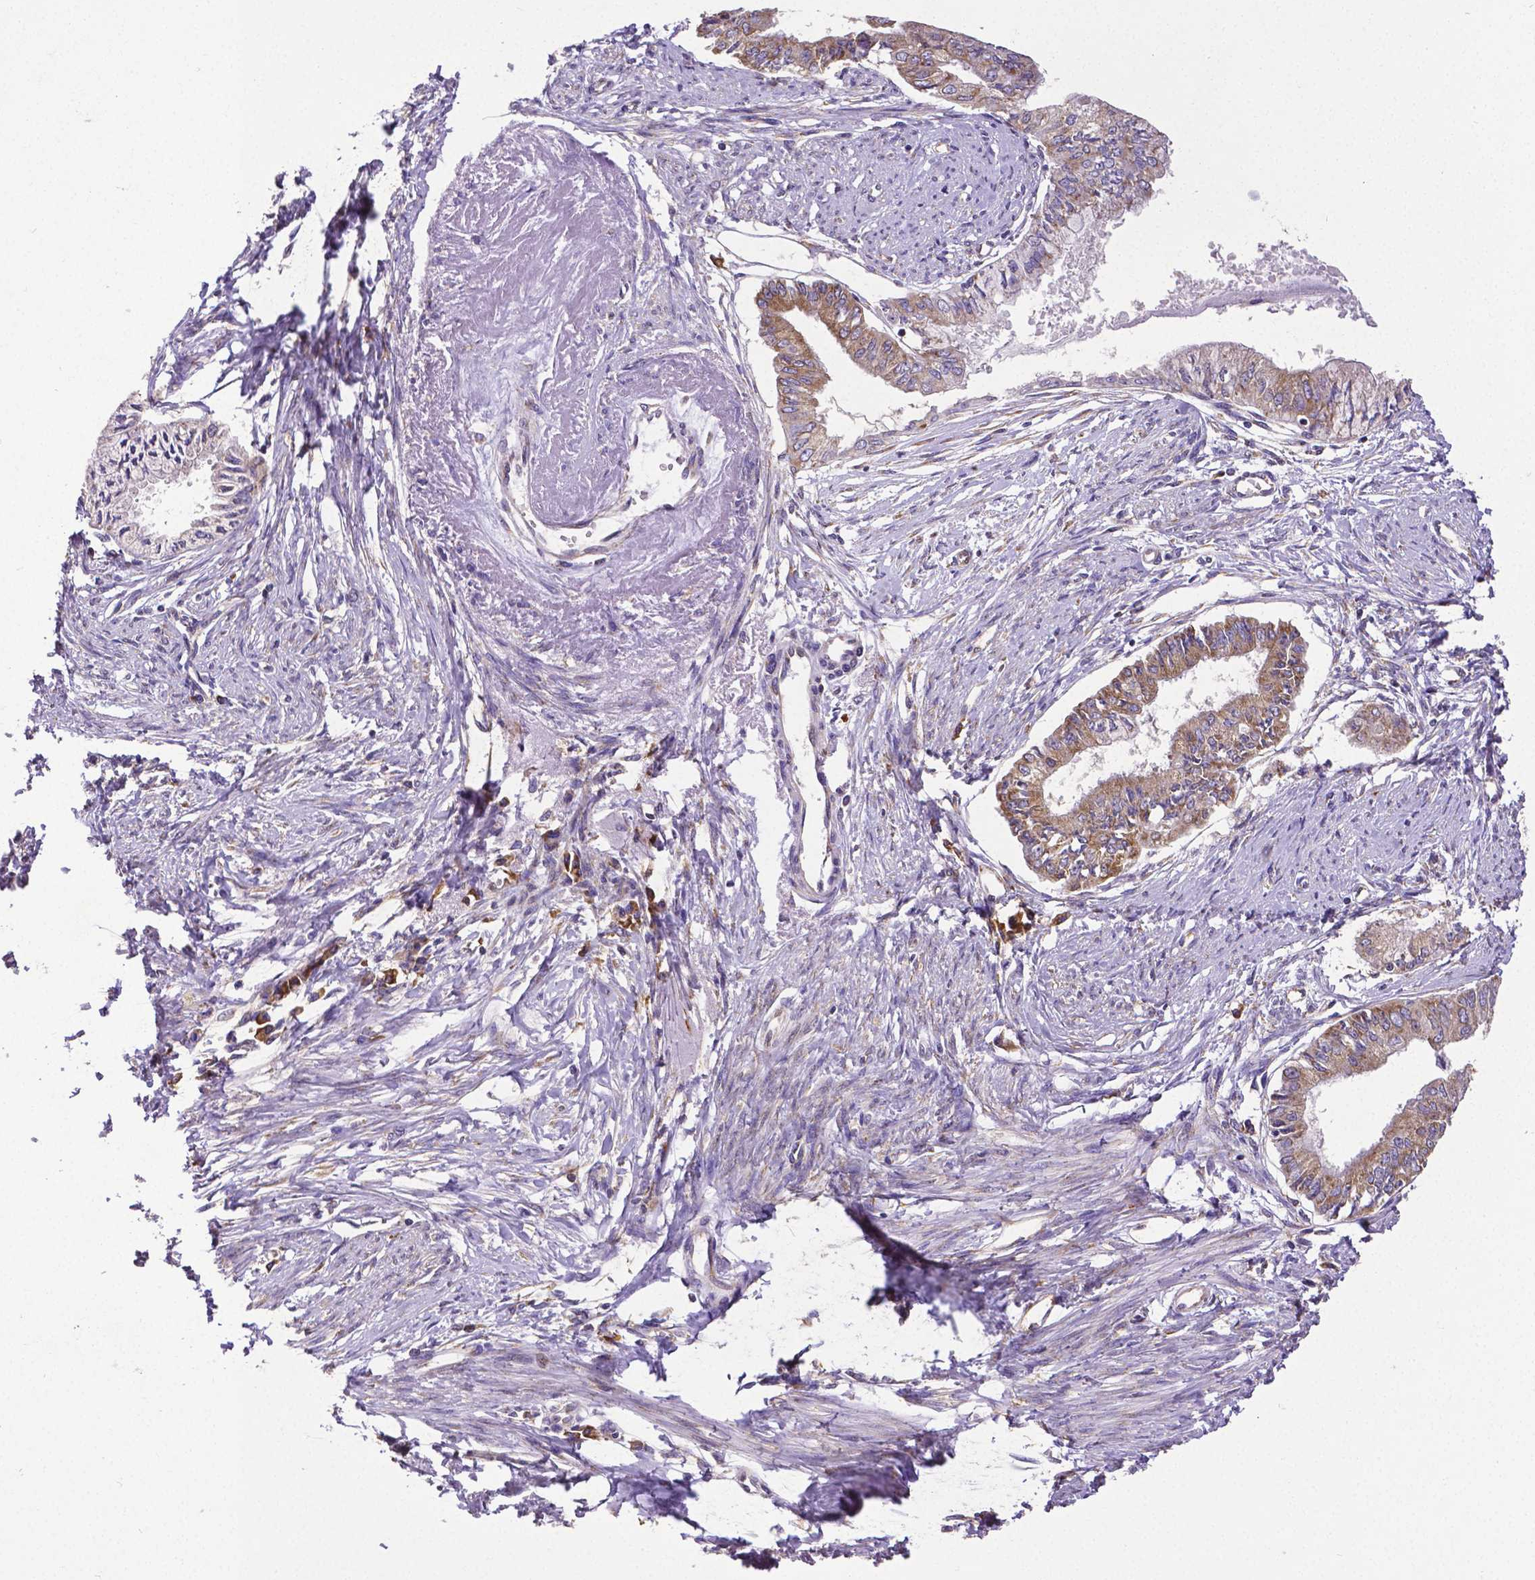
{"staining": {"intensity": "moderate", "quantity": ">75%", "location": "cytoplasmic/membranous"}, "tissue": "endometrial cancer", "cell_type": "Tumor cells", "image_type": "cancer", "snomed": [{"axis": "morphology", "description": "Adenocarcinoma, NOS"}, {"axis": "topography", "description": "Endometrium"}], "caption": "A medium amount of moderate cytoplasmic/membranous expression is identified in approximately >75% of tumor cells in endometrial cancer (adenocarcinoma) tissue. The protein of interest is shown in brown color, while the nuclei are stained blue.", "gene": "MTDH", "patient": {"sex": "female", "age": 76}}